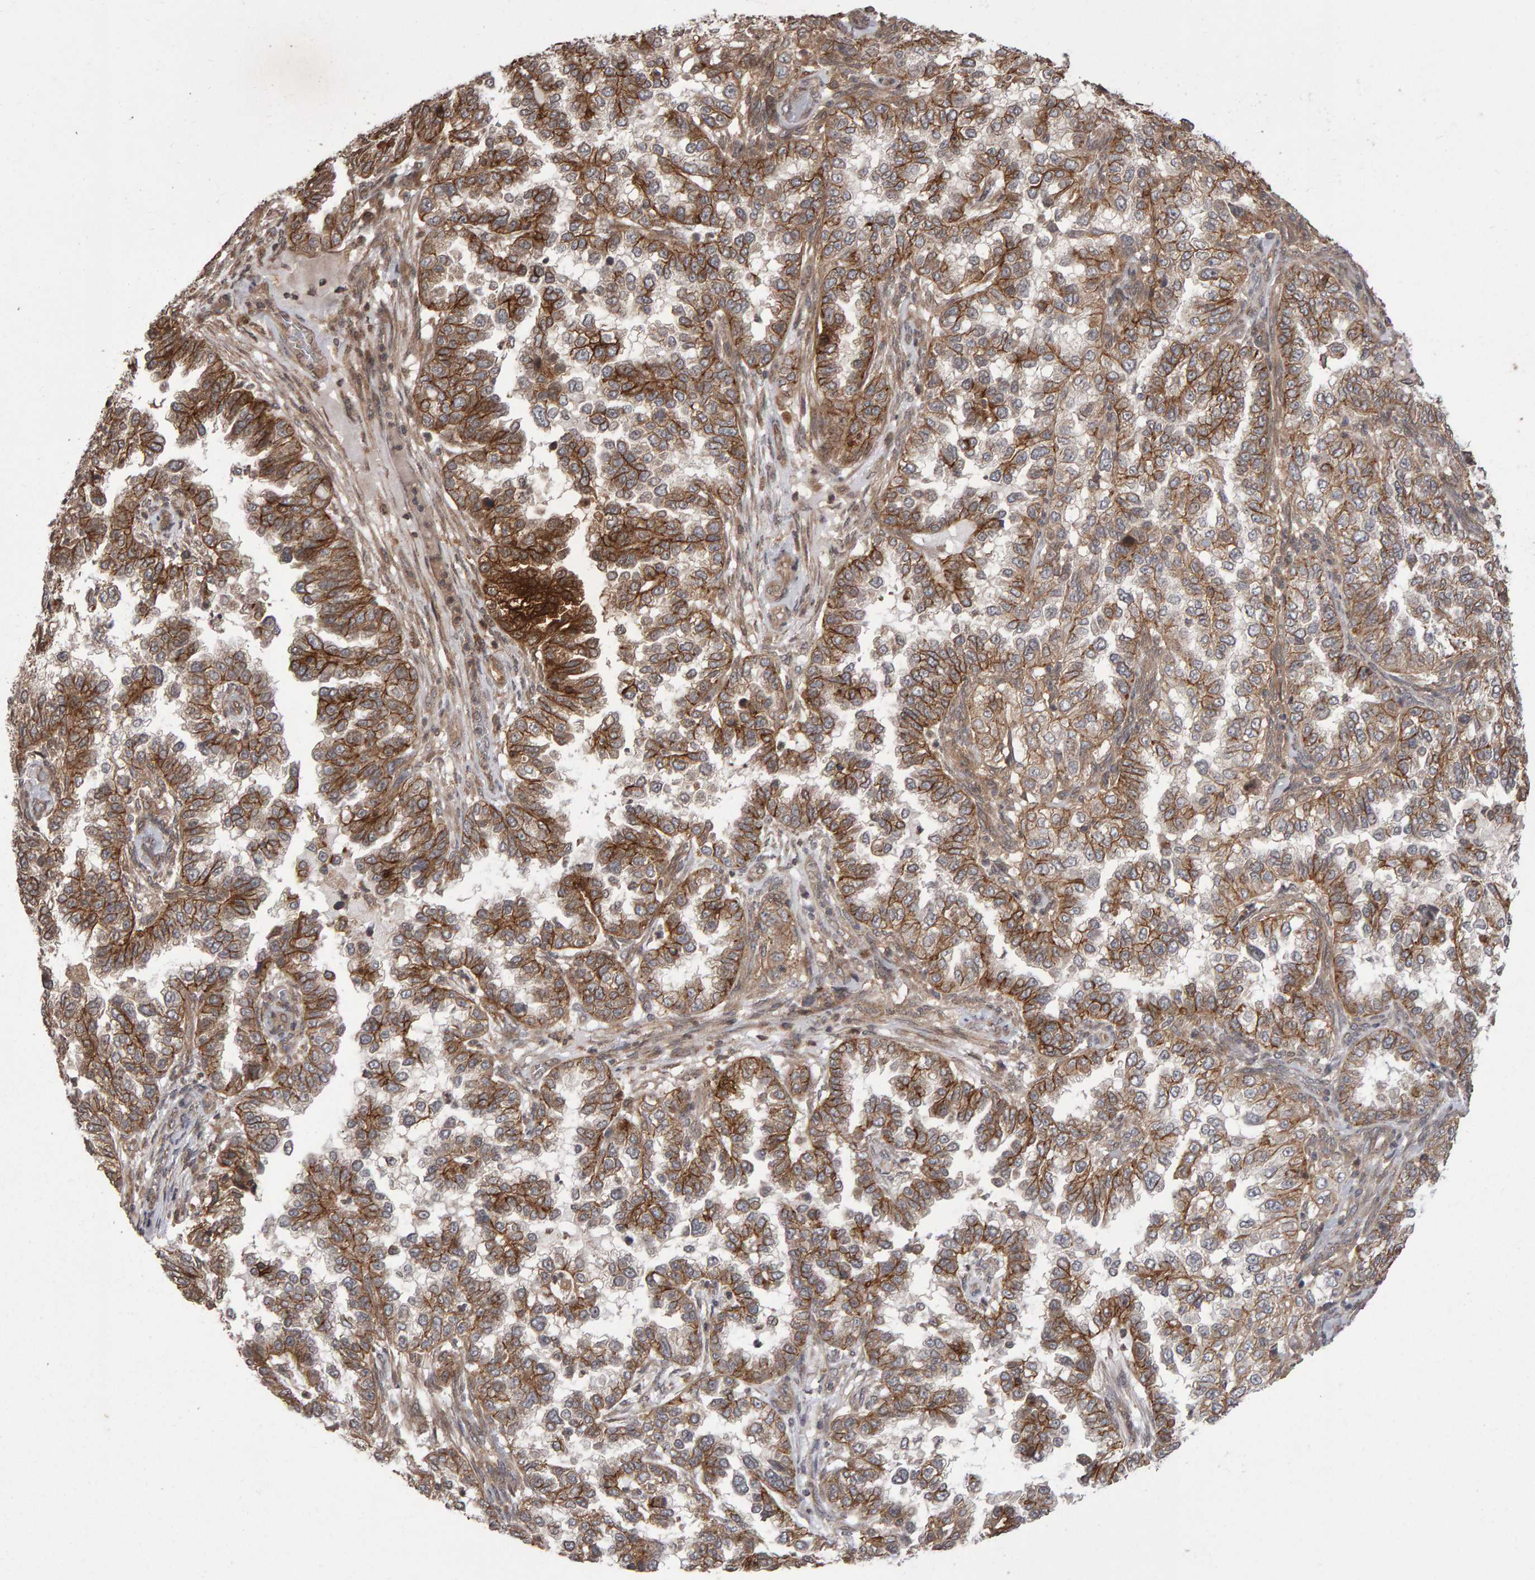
{"staining": {"intensity": "moderate", "quantity": ">75%", "location": "cytoplasmic/membranous"}, "tissue": "endometrial cancer", "cell_type": "Tumor cells", "image_type": "cancer", "snomed": [{"axis": "morphology", "description": "Adenocarcinoma, NOS"}, {"axis": "topography", "description": "Endometrium"}], "caption": "Immunohistochemical staining of human endometrial cancer demonstrates moderate cytoplasmic/membranous protein positivity in approximately >75% of tumor cells.", "gene": "SCRIB", "patient": {"sex": "female", "age": 85}}